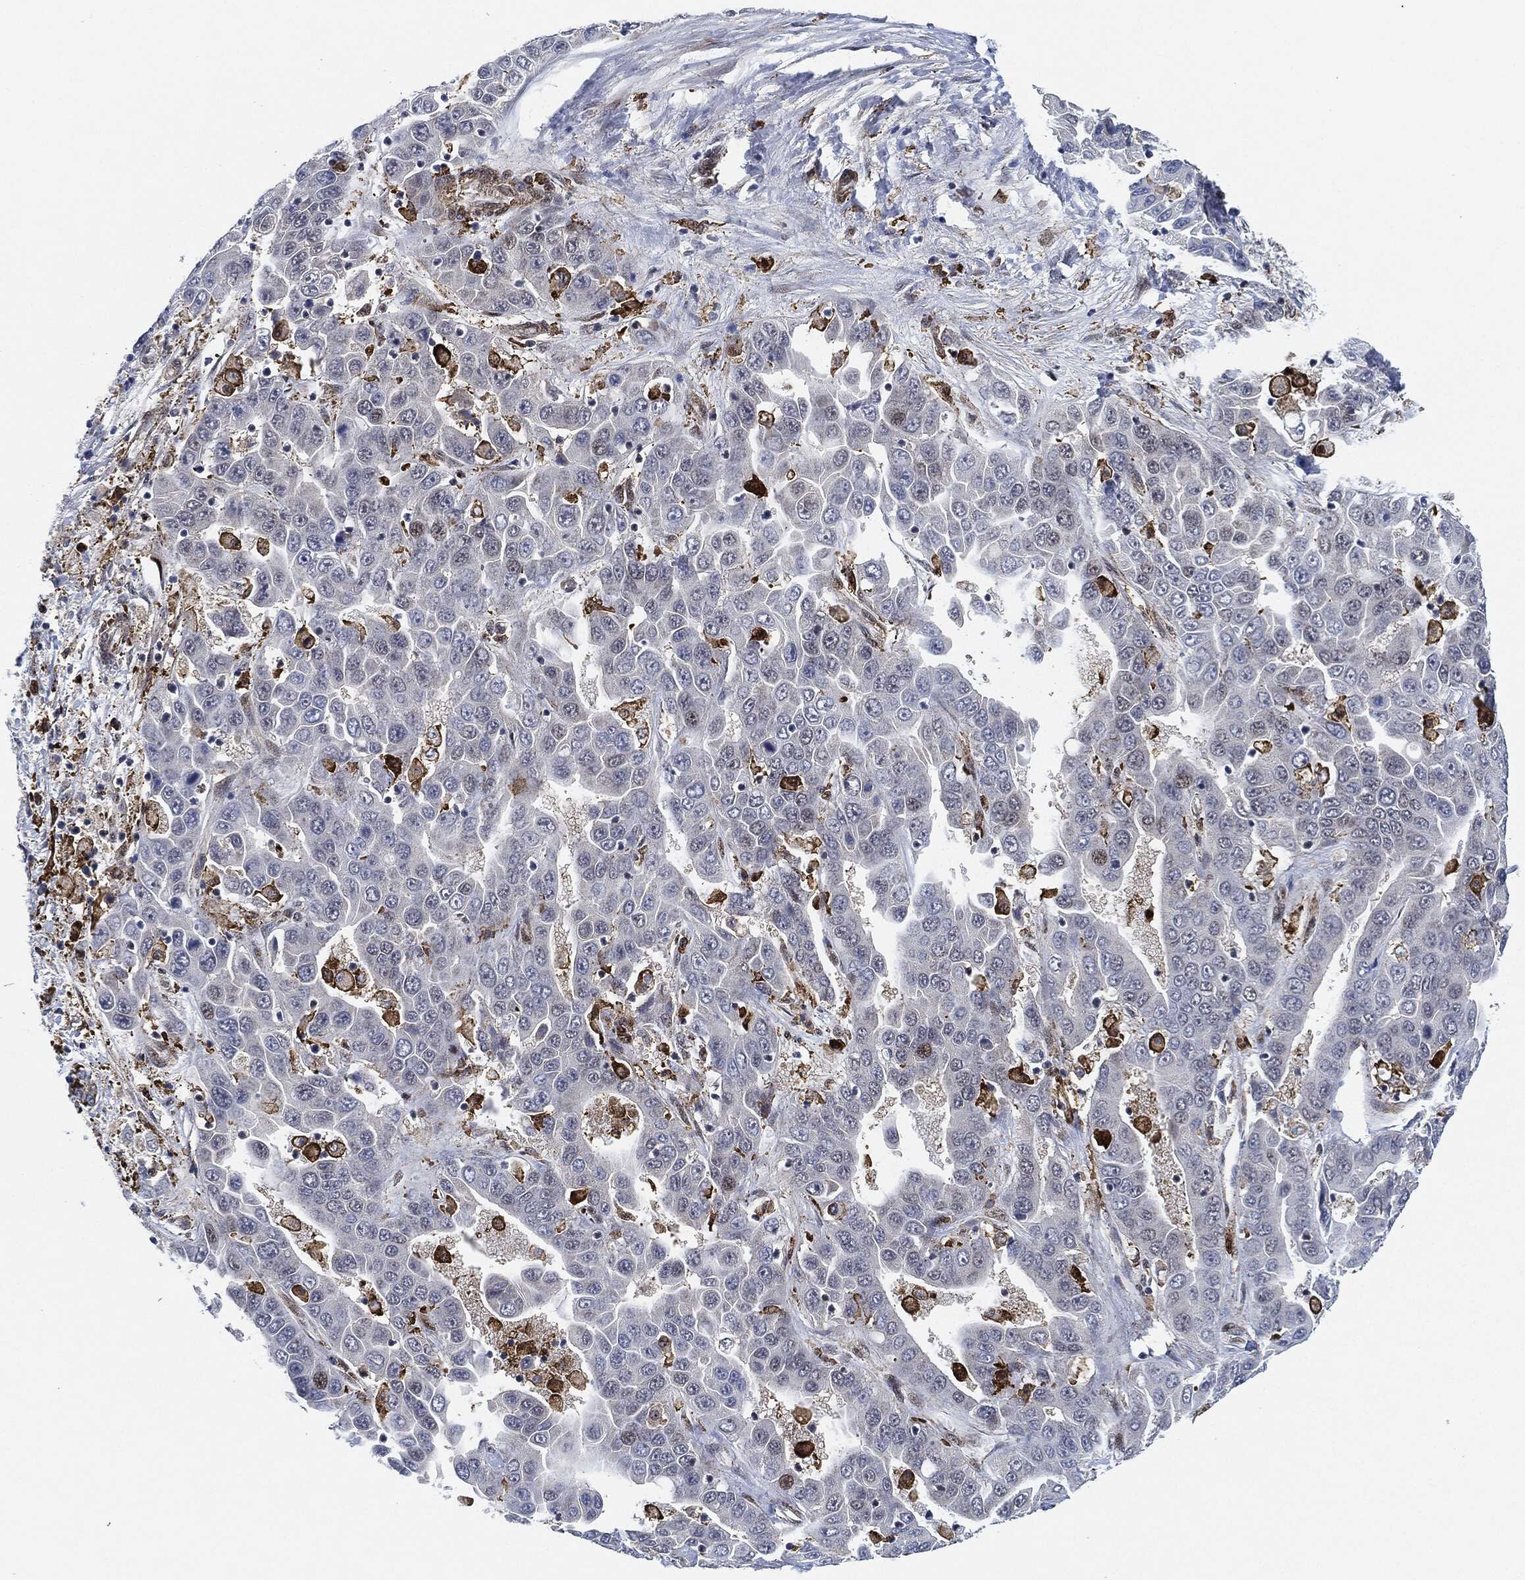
{"staining": {"intensity": "negative", "quantity": "none", "location": "none"}, "tissue": "liver cancer", "cell_type": "Tumor cells", "image_type": "cancer", "snomed": [{"axis": "morphology", "description": "Cholangiocarcinoma"}, {"axis": "topography", "description": "Liver"}], "caption": "Photomicrograph shows no protein positivity in tumor cells of cholangiocarcinoma (liver) tissue.", "gene": "NANOS3", "patient": {"sex": "female", "age": 52}}